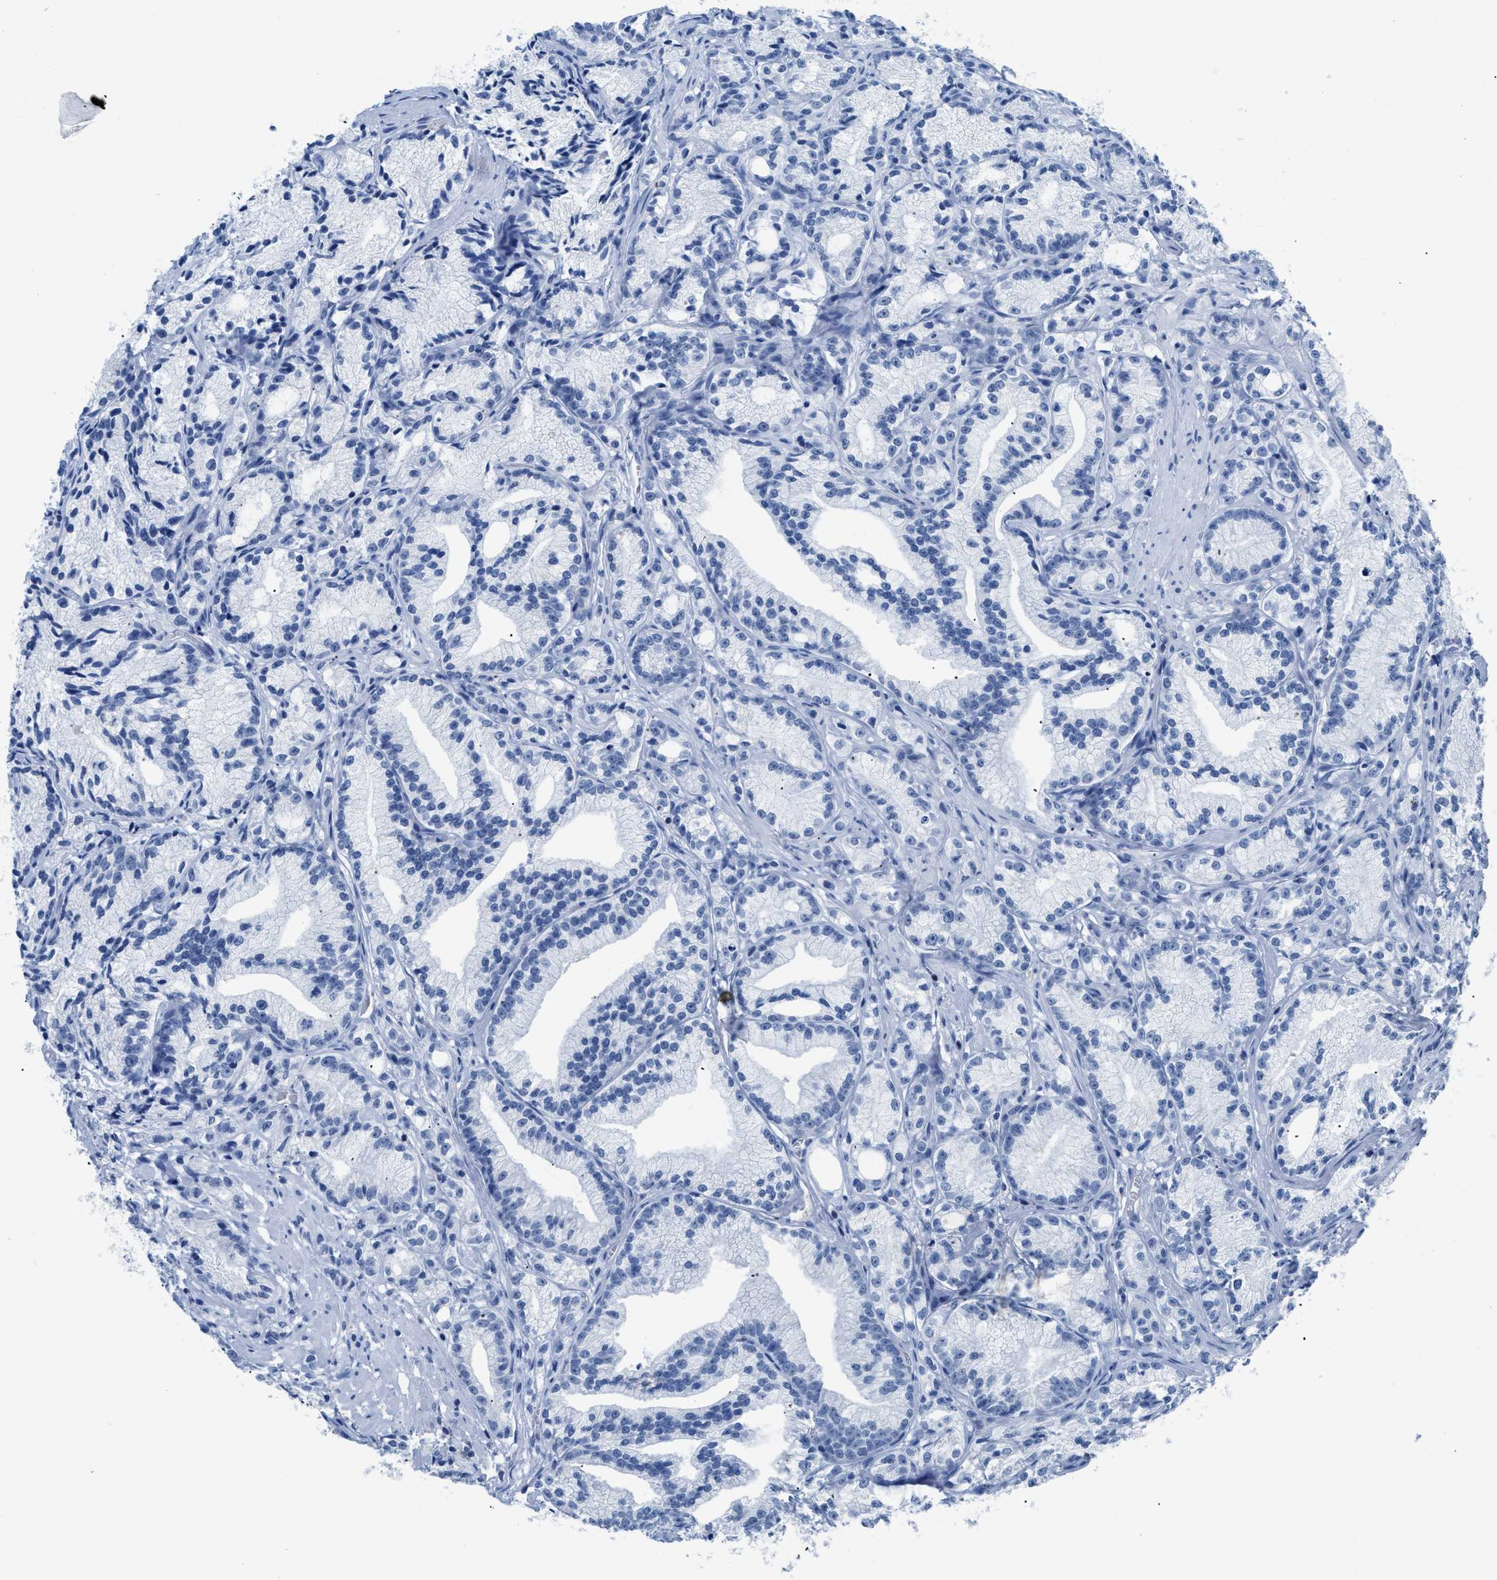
{"staining": {"intensity": "negative", "quantity": "none", "location": "none"}, "tissue": "prostate cancer", "cell_type": "Tumor cells", "image_type": "cancer", "snomed": [{"axis": "morphology", "description": "Adenocarcinoma, Low grade"}, {"axis": "topography", "description": "Prostate"}], "caption": "This is an immunohistochemistry (IHC) image of human prostate cancer (low-grade adenocarcinoma). There is no staining in tumor cells.", "gene": "NFATC2", "patient": {"sex": "male", "age": 89}}